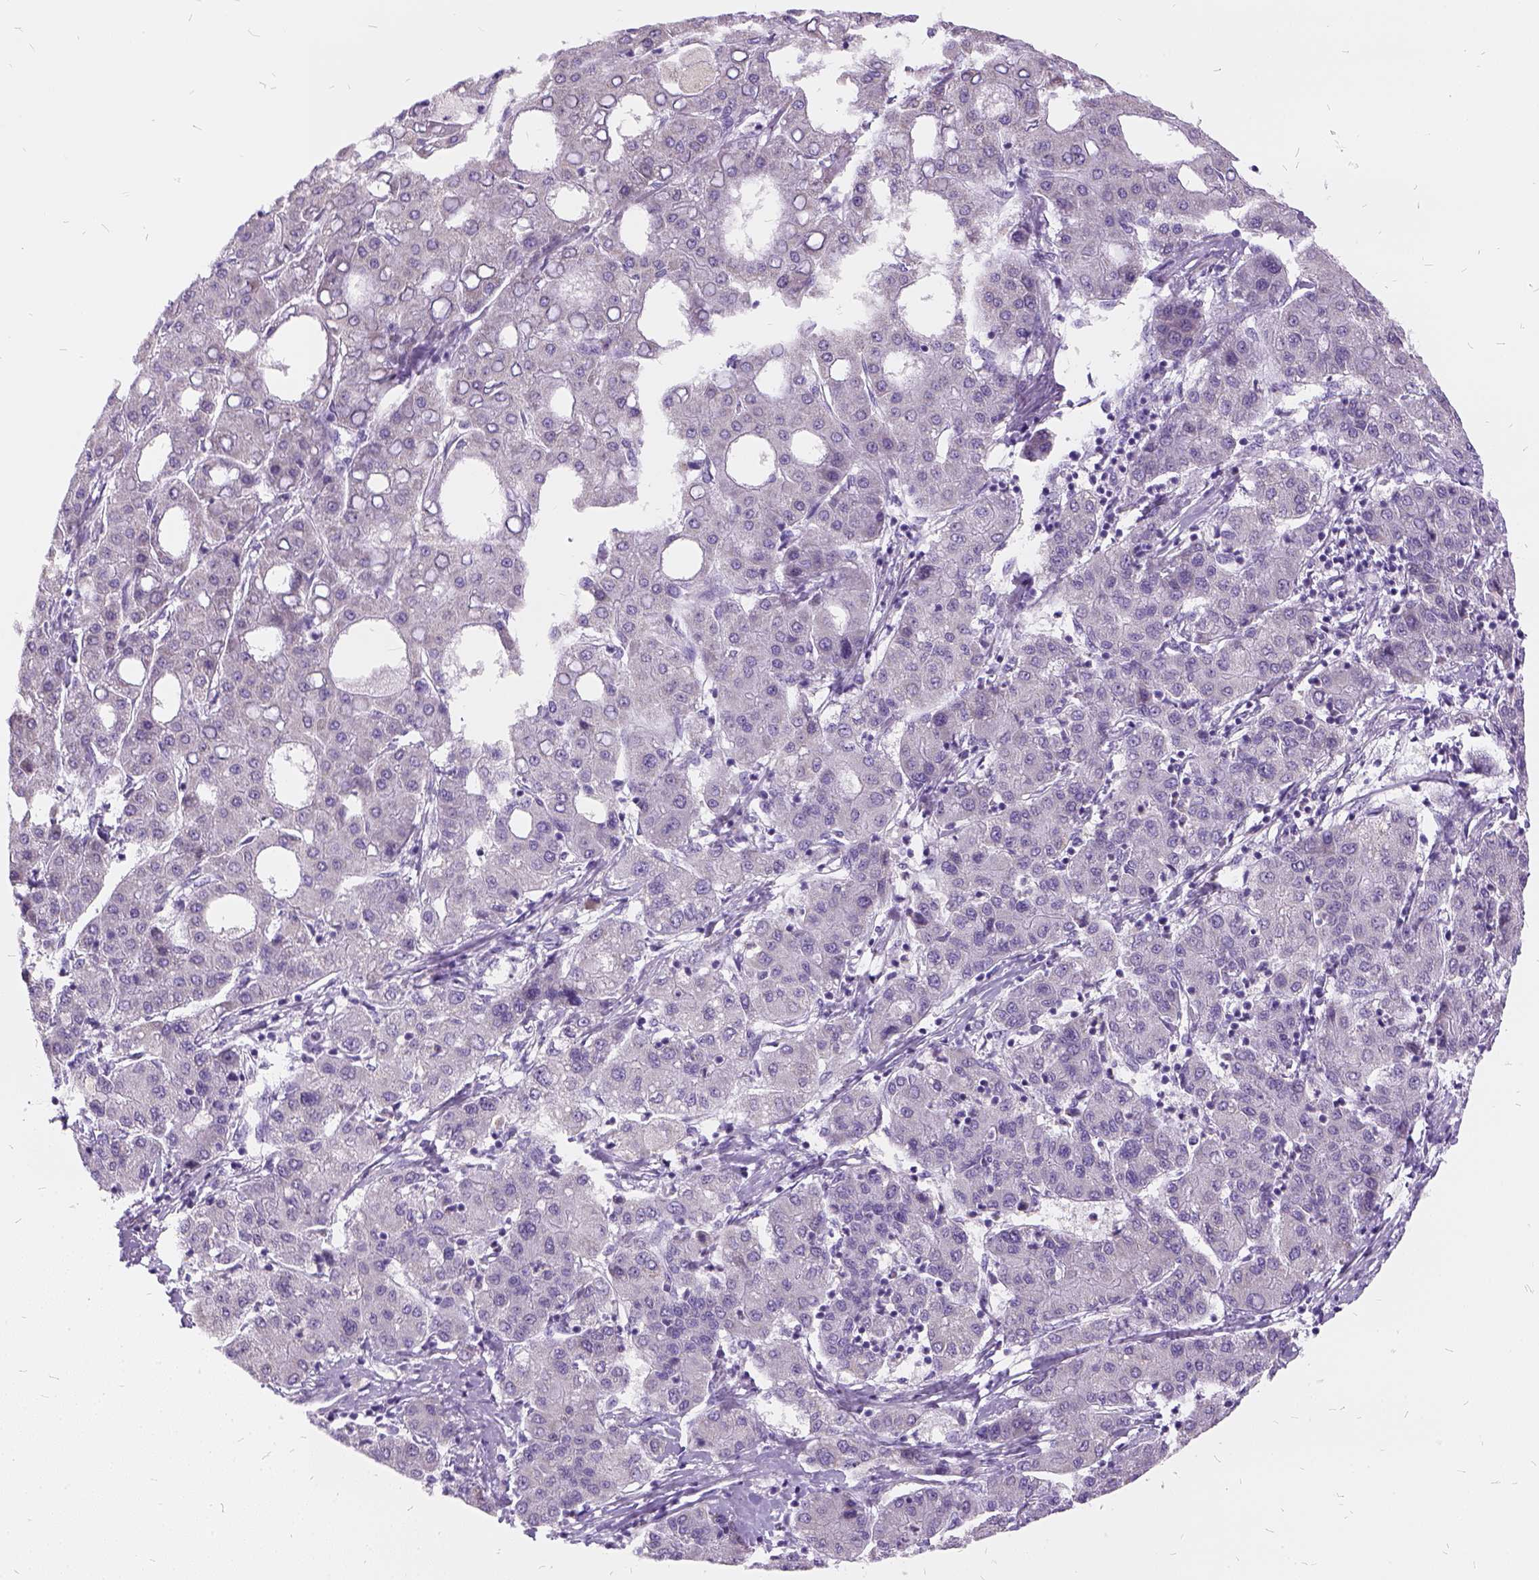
{"staining": {"intensity": "negative", "quantity": "none", "location": "none"}, "tissue": "liver cancer", "cell_type": "Tumor cells", "image_type": "cancer", "snomed": [{"axis": "morphology", "description": "Carcinoma, Hepatocellular, NOS"}, {"axis": "topography", "description": "Liver"}], "caption": "Immunohistochemistry (IHC) of human liver hepatocellular carcinoma reveals no staining in tumor cells.", "gene": "FDX1", "patient": {"sex": "male", "age": 65}}